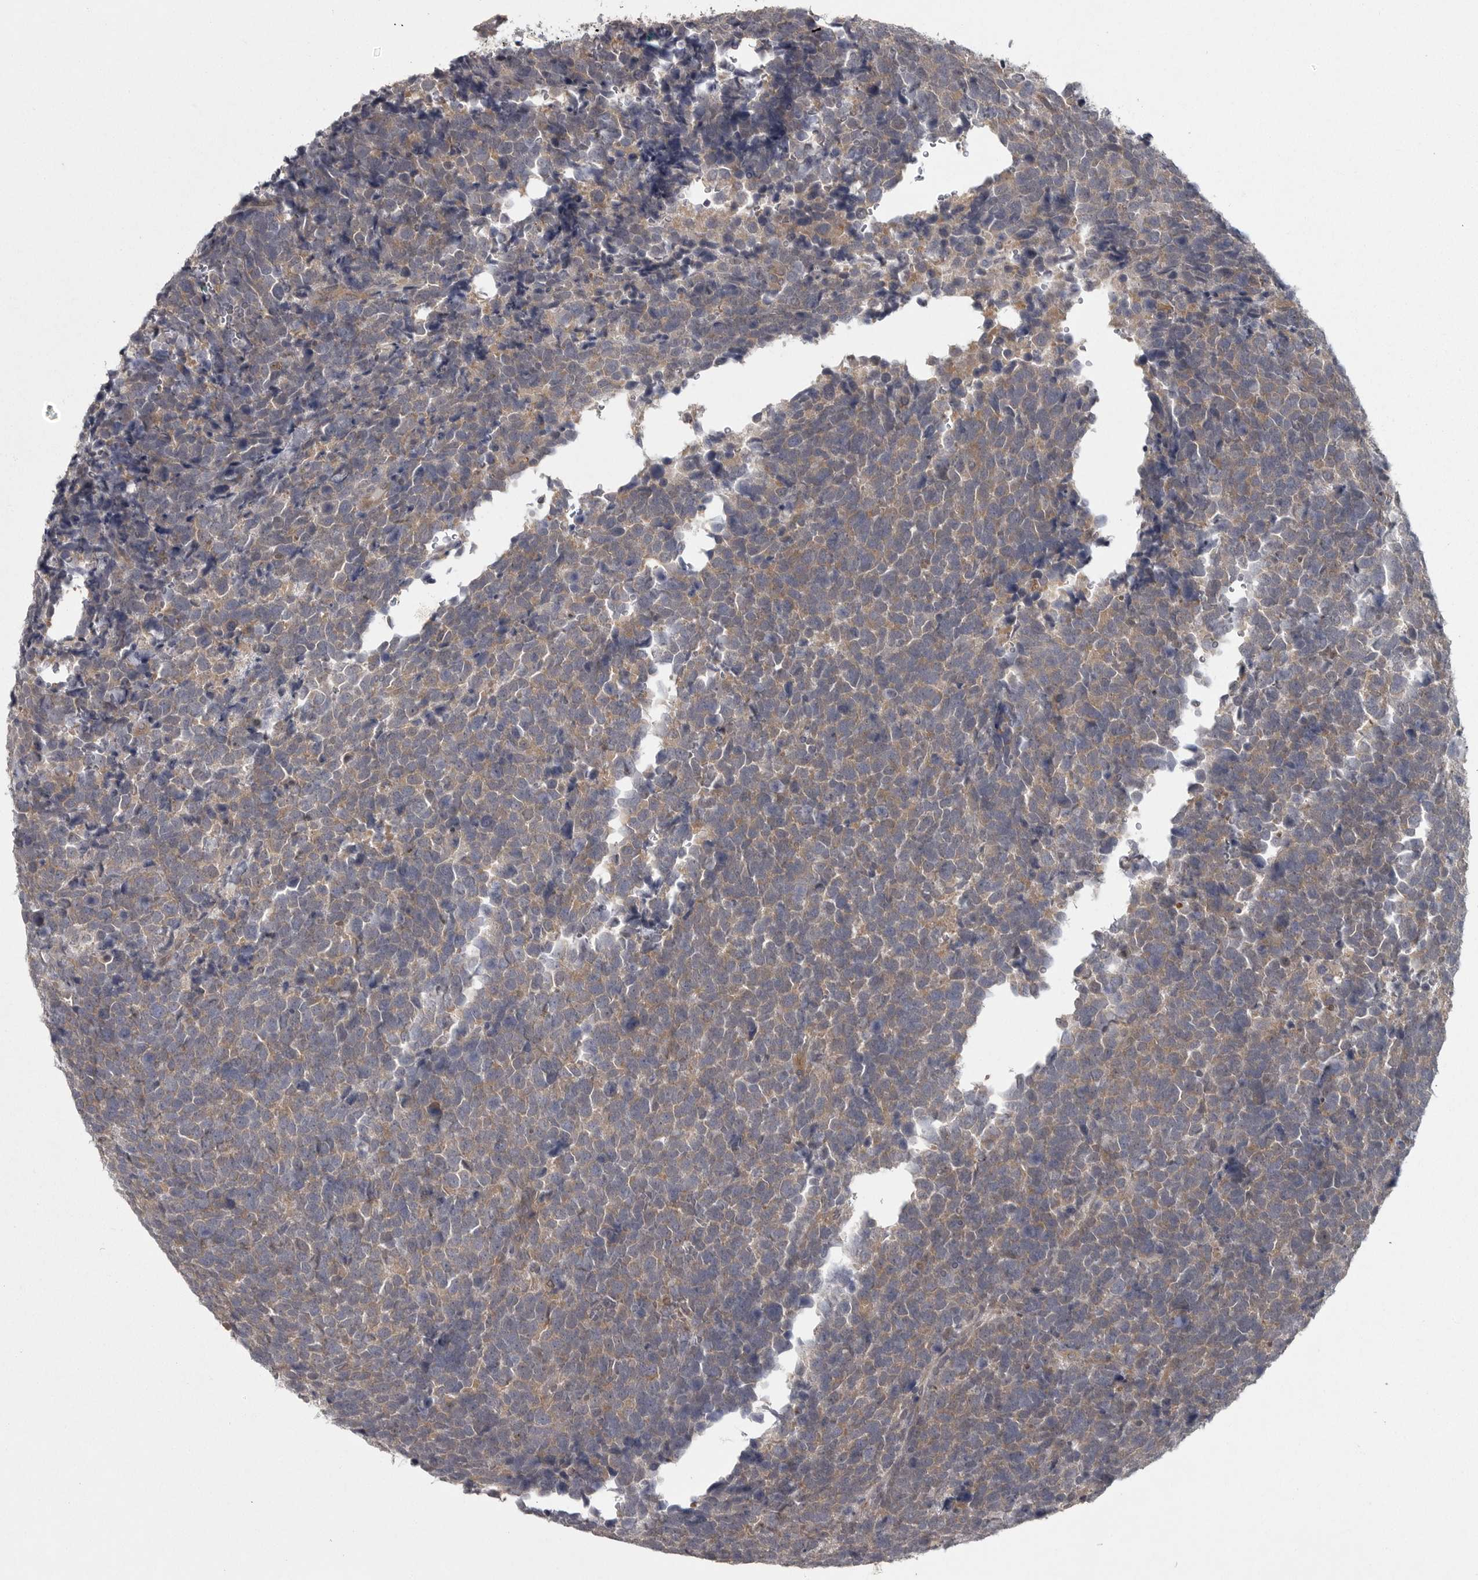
{"staining": {"intensity": "weak", "quantity": ">75%", "location": "cytoplasmic/membranous"}, "tissue": "urothelial cancer", "cell_type": "Tumor cells", "image_type": "cancer", "snomed": [{"axis": "morphology", "description": "Urothelial carcinoma, High grade"}, {"axis": "topography", "description": "Urinary bladder"}], "caption": "A high-resolution micrograph shows immunohistochemistry (IHC) staining of high-grade urothelial carcinoma, which demonstrates weak cytoplasmic/membranous positivity in about >75% of tumor cells. Immunohistochemistry (ihc) stains the protein of interest in brown and the nuclei are stained blue.", "gene": "PHF13", "patient": {"sex": "female", "age": 82}}